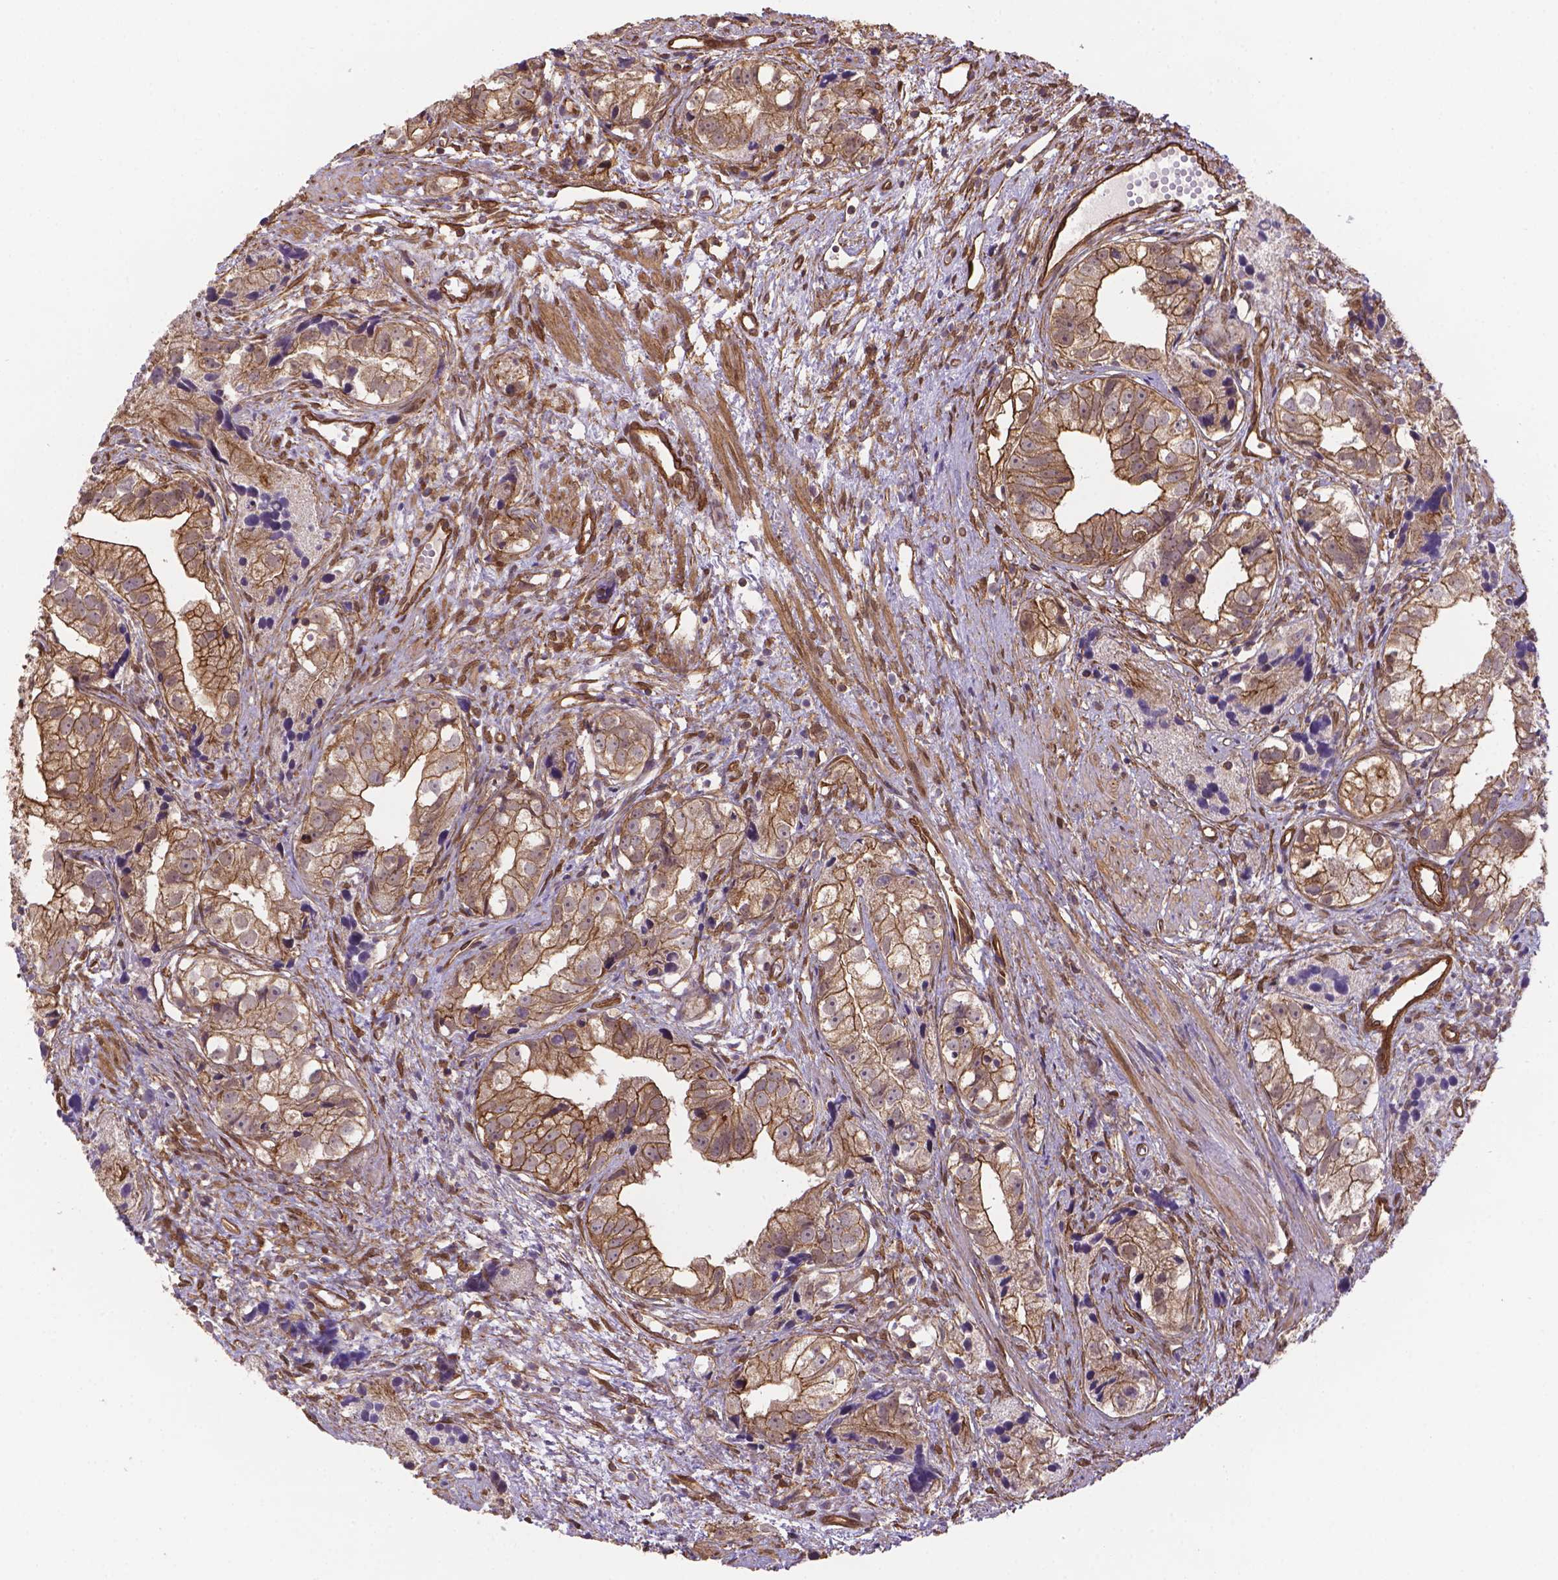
{"staining": {"intensity": "moderate", "quantity": ">75%", "location": "cytoplasmic/membranous"}, "tissue": "prostate cancer", "cell_type": "Tumor cells", "image_type": "cancer", "snomed": [{"axis": "morphology", "description": "Adenocarcinoma, High grade"}, {"axis": "topography", "description": "Prostate"}], "caption": "The immunohistochemical stain shows moderate cytoplasmic/membranous staining in tumor cells of high-grade adenocarcinoma (prostate) tissue.", "gene": "YAP1", "patient": {"sex": "male", "age": 68}}